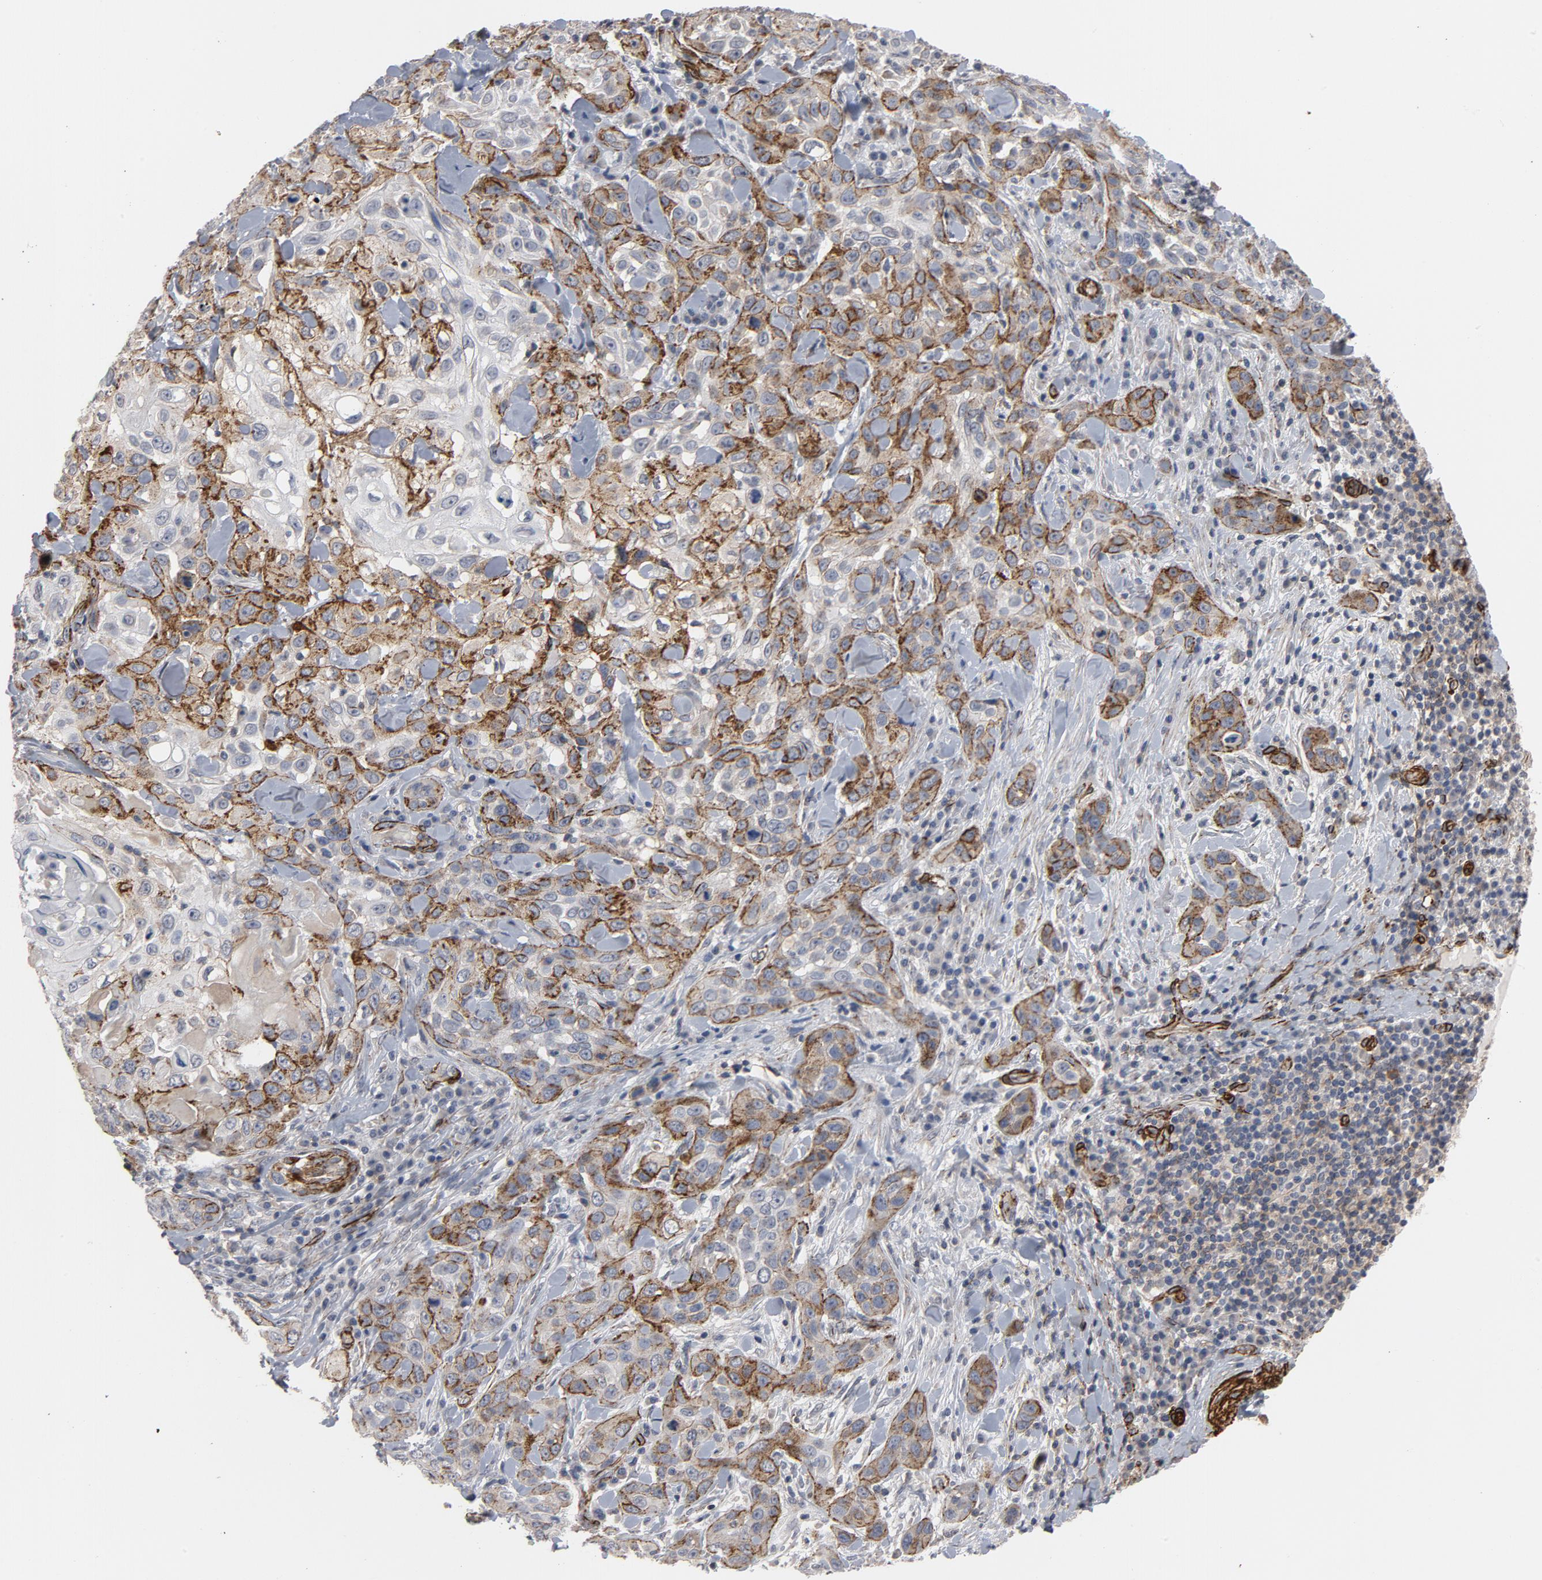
{"staining": {"intensity": "moderate", "quantity": ">75%", "location": "cytoplasmic/membranous"}, "tissue": "skin cancer", "cell_type": "Tumor cells", "image_type": "cancer", "snomed": [{"axis": "morphology", "description": "Squamous cell carcinoma, NOS"}, {"axis": "topography", "description": "Skin"}], "caption": "Protein staining displays moderate cytoplasmic/membranous expression in approximately >75% of tumor cells in skin cancer (squamous cell carcinoma).", "gene": "GNG2", "patient": {"sex": "male", "age": 84}}